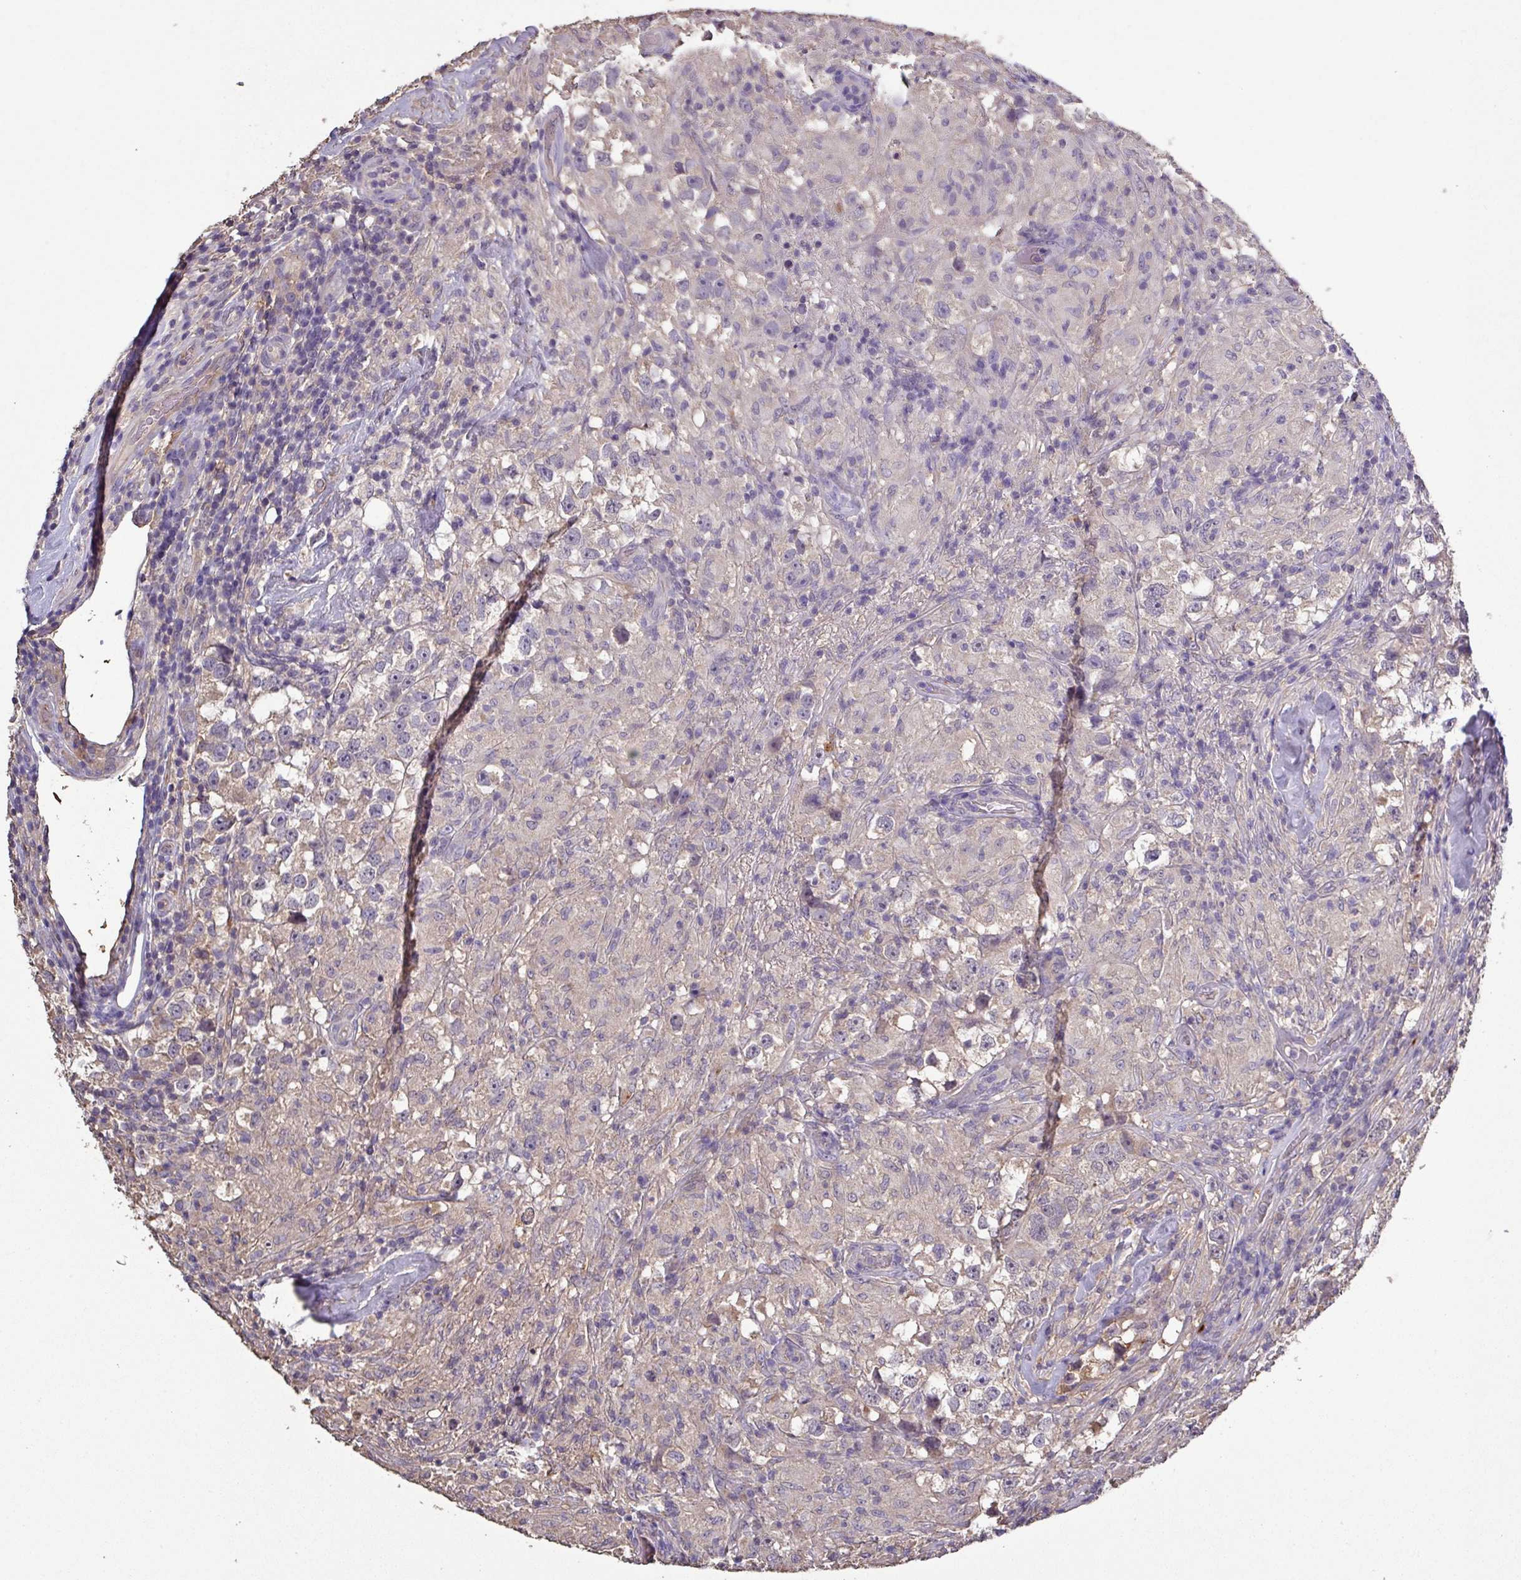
{"staining": {"intensity": "weak", "quantity": "<25%", "location": "cytoplasmic/membranous"}, "tissue": "testis cancer", "cell_type": "Tumor cells", "image_type": "cancer", "snomed": [{"axis": "morphology", "description": "Seminoma, NOS"}, {"axis": "topography", "description": "Testis"}], "caption": "The photomicrograph reveals no significant staining in tumor cells of testis seminoma. The staining is performed using DAB brown chromogen with nuclei counter-stained in using hematoxylin.", "gene": "ISLR", "patient": {"sex": "male", "age": 46}}